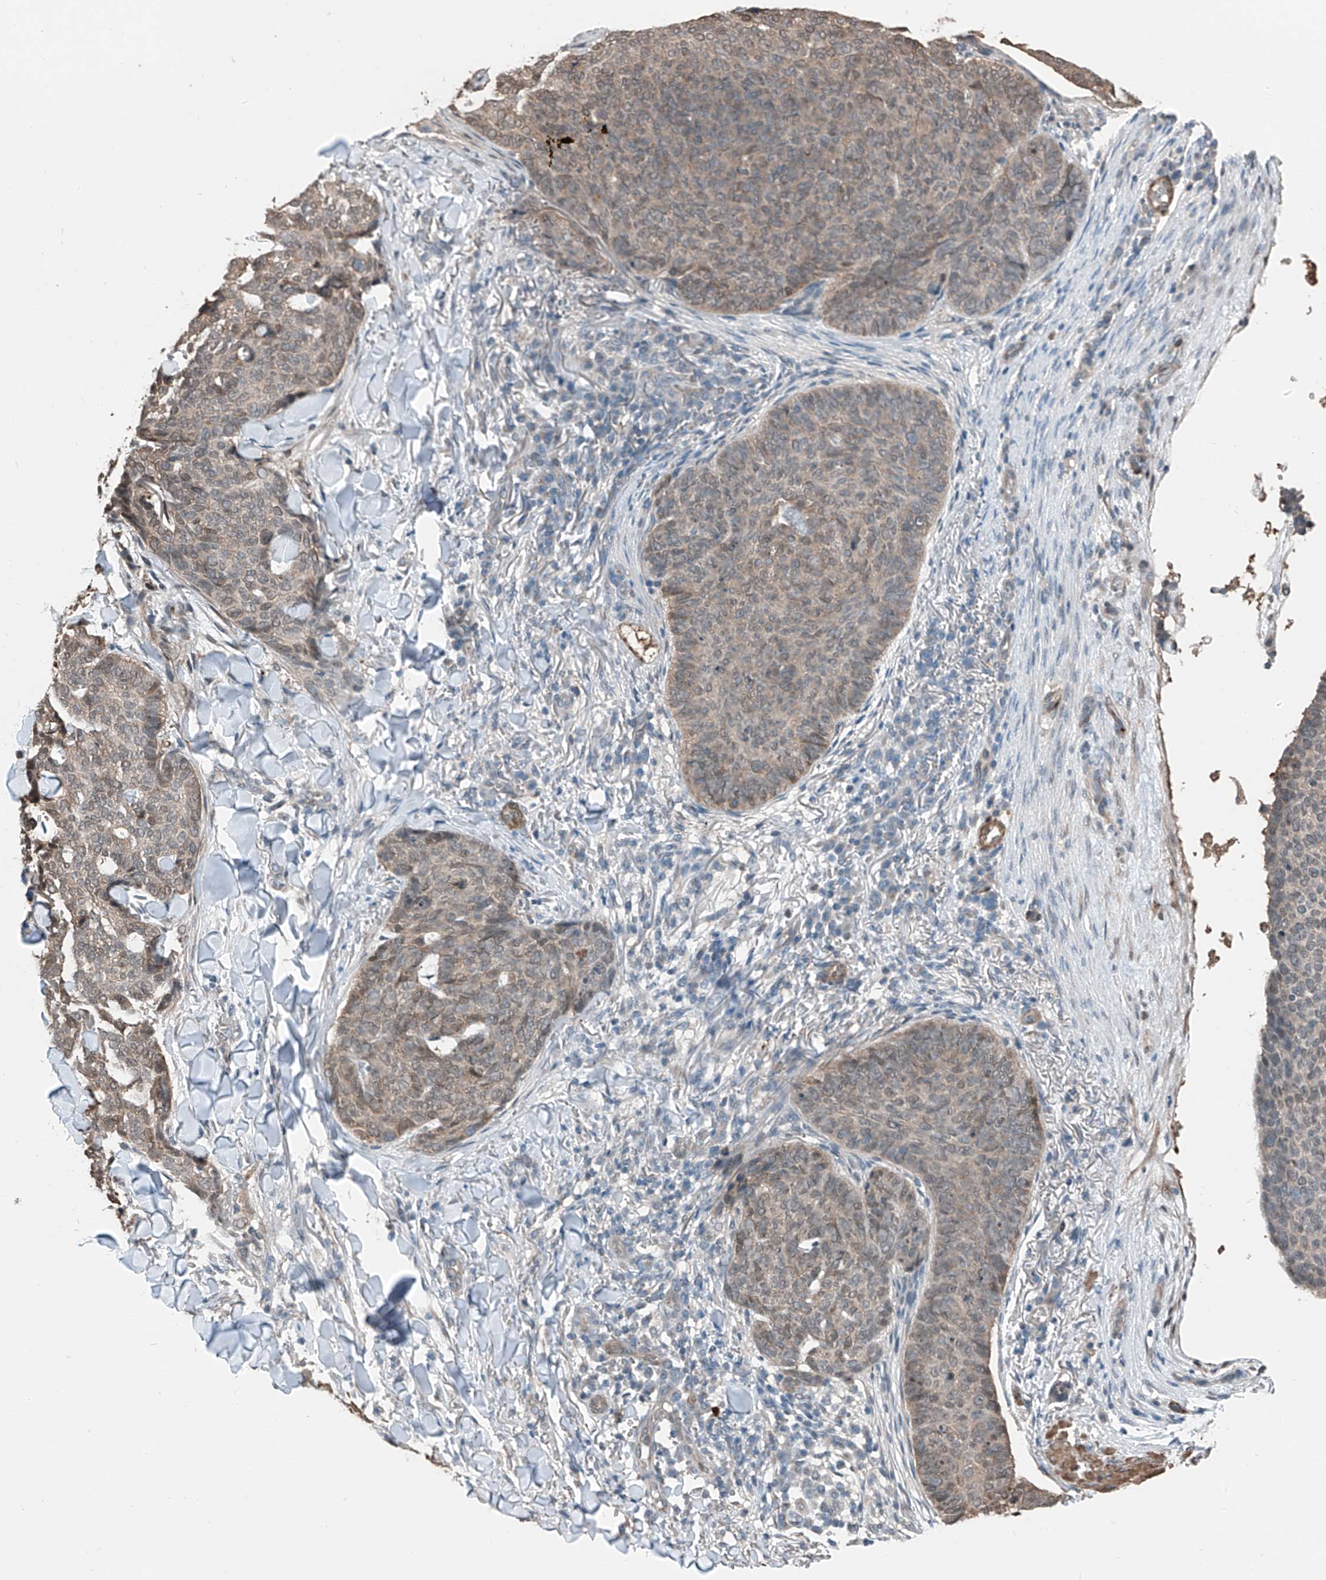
{"staining": {"intensity": "weak", "quantity": ">75%", "location": "cytoplasmic/membranous,nuclear"}, "tissue": "skin cancer", "cell_type": "Tumor cells", "image_type": "cancer", "snomed": [{"axis": "morphology", "description": "Normal tissue, NOS"}, {"axis": "morphology", "description": "Basal cell carcinoma"}, {"axis": "topography", "description": "Skin"}], "caption": "Protein staining exhibits weak cytoplasmic/membranous and nuclear staining in approximately >75% of tumor cells in skin cancer (basal cell carcinoma).", "gene": "HSPA6", "patient": {"sex": "male", "age": 50}}